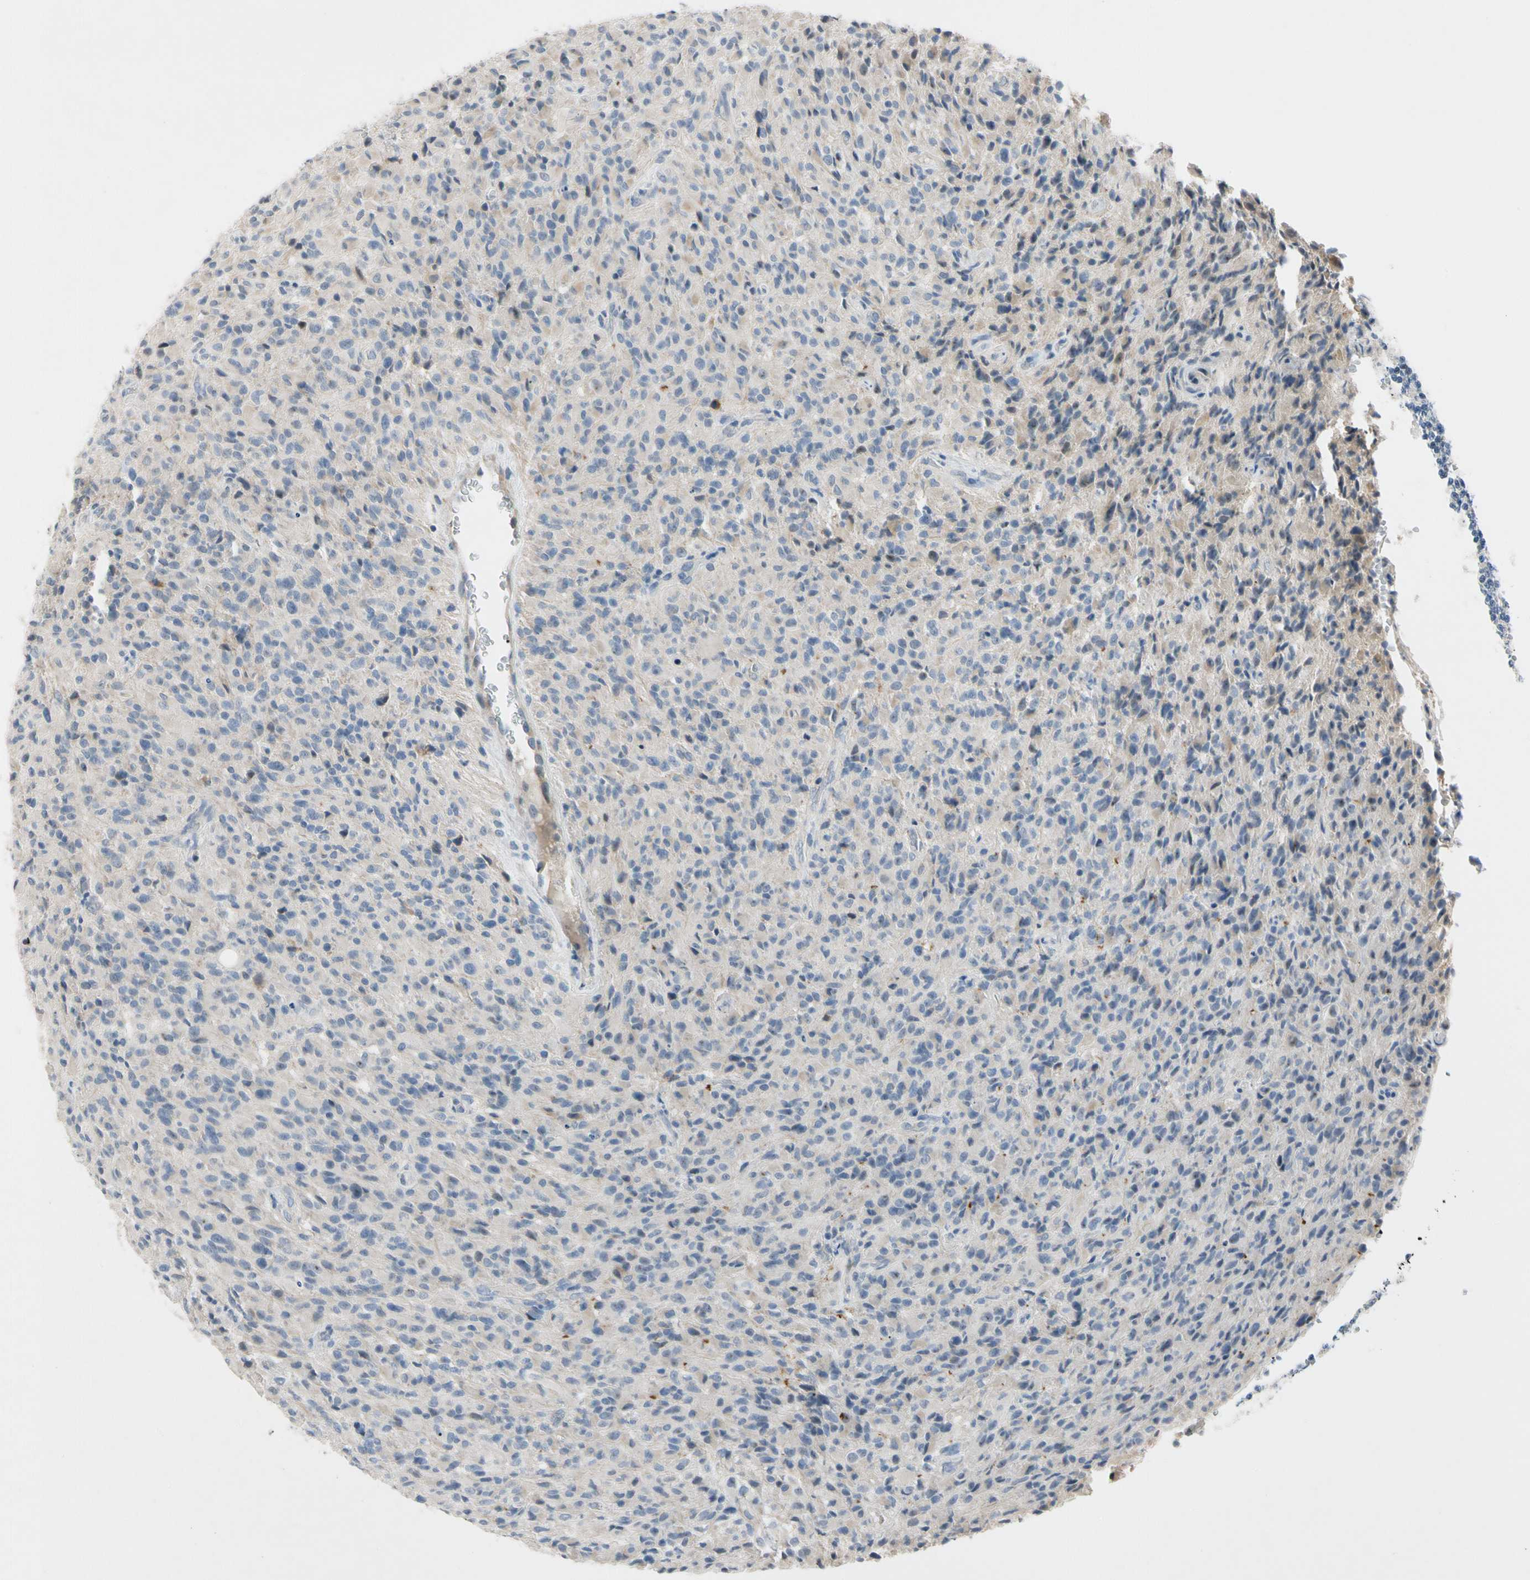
{"staining": {"intensity": "weak", "quantity": "25%-75%", "location": "cytoplasmic/membranous"}, "tissue": "glioma", "cell_type": "Tumor cells", "image_type": "cancer", "snomed": [{"axis": "morphology", "description": "Glioma, malignant, High grade"}, {"axis": "topography", "description": "Brain"}], "caption": "Weak cytoplasmic/membranous expression for a protein is present in about 25%-75% of tumor cells of malignant high-grade glioma using immunohistochemistry.", "gene": "GAS6", "patient": {"sex": "male", "age": 71}}